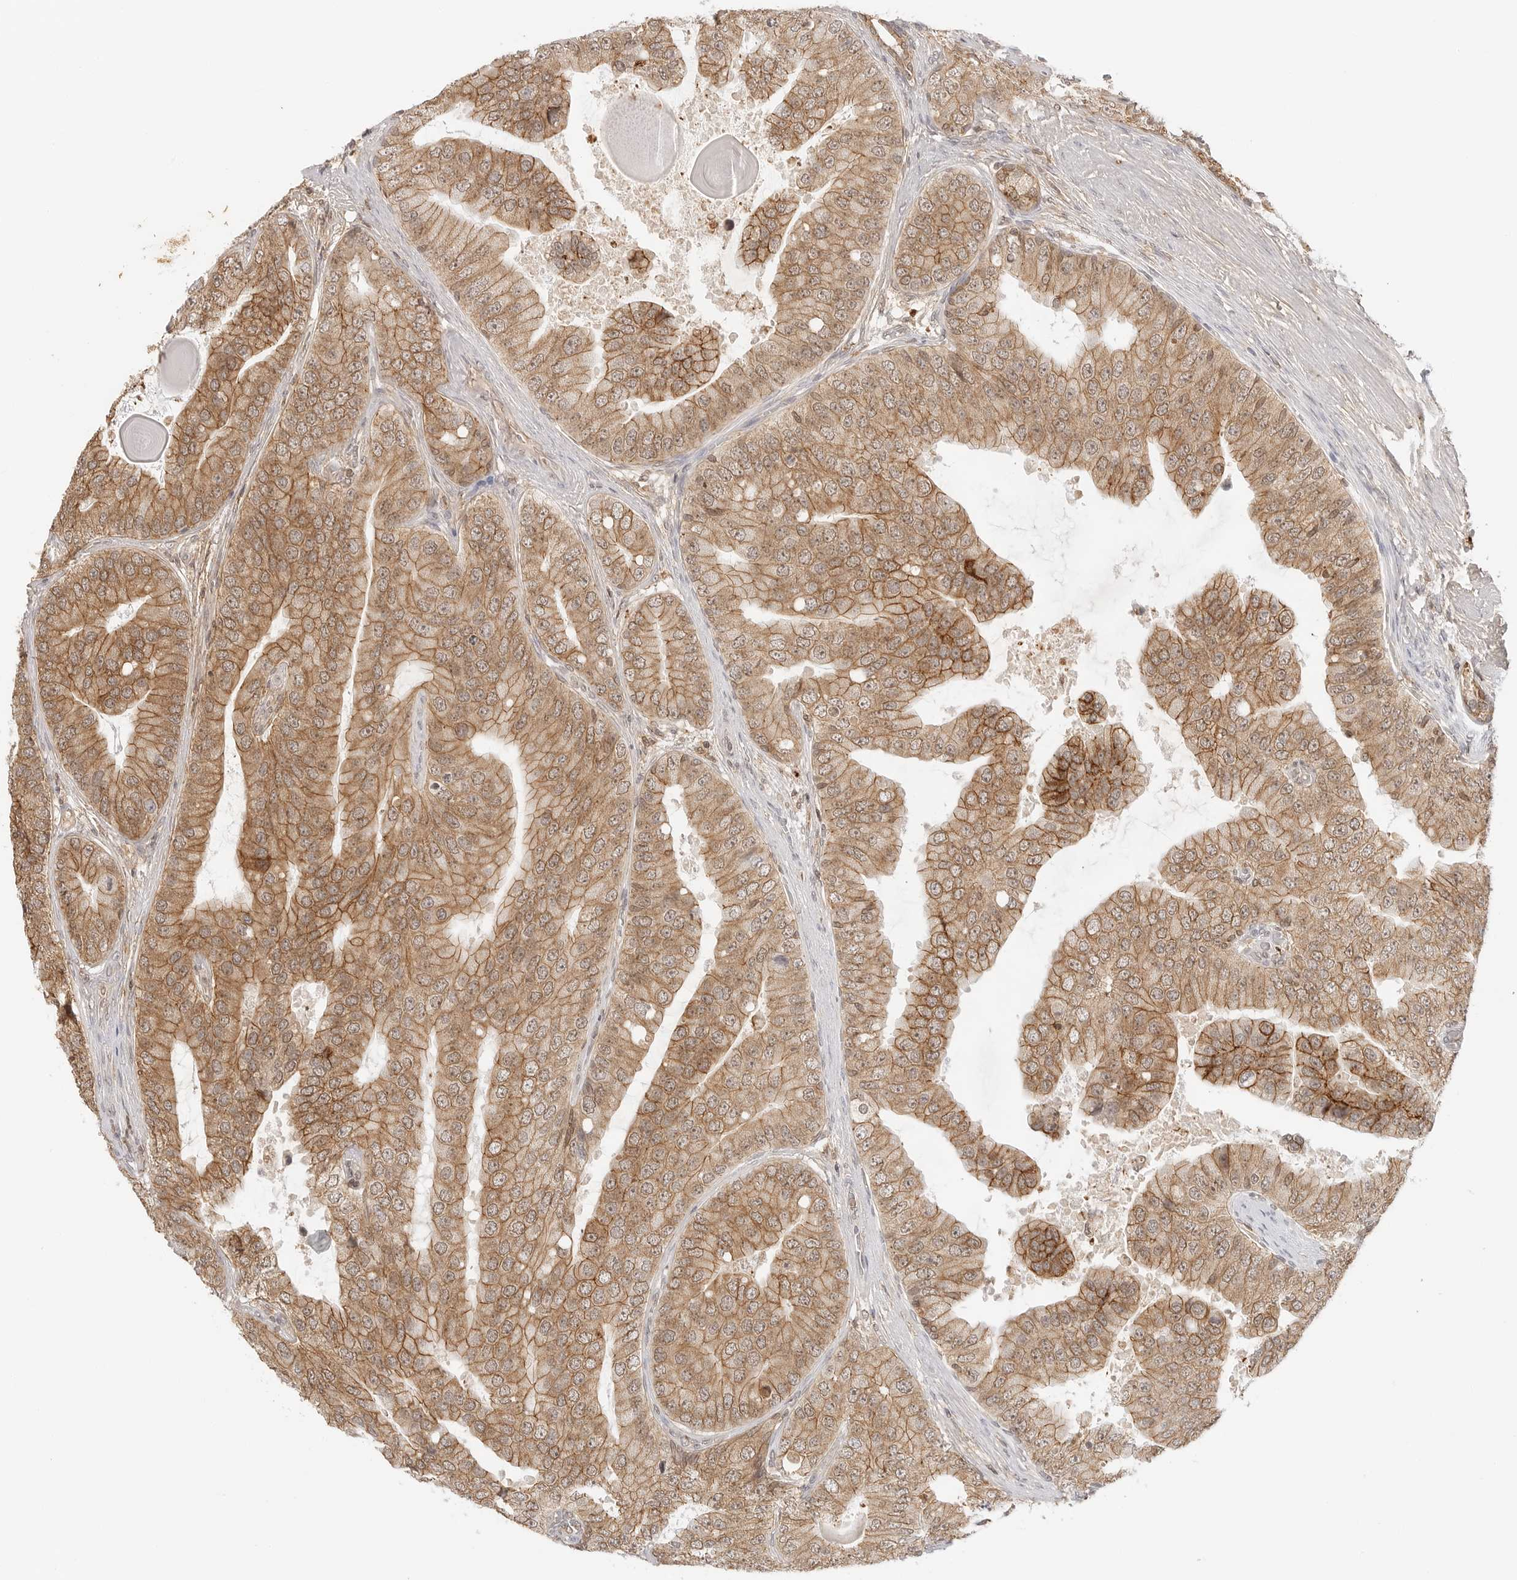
{"staining": {"intensity": "moderate", "quantity": ">75%", "location": "cytoplasmic/membranous"}, "tissue": "prostate cancer", "cell_type": "Tumor cells", "image_type": "cancer", "snomed": [{"axis": "morphology", "description": "Adenocarcinoma, High grade"}, {"axis": "topography", "description": "Prostate"}], "caption": "Protein staining of prostate cancer (adenocarcinoma (high-grade)) tissue reveals moderate cytoplasmic/membranous staining in approximately >75% of tumor cells.", "gene": "EPHA1", "patient": {"sex": "male", "age": 70}}